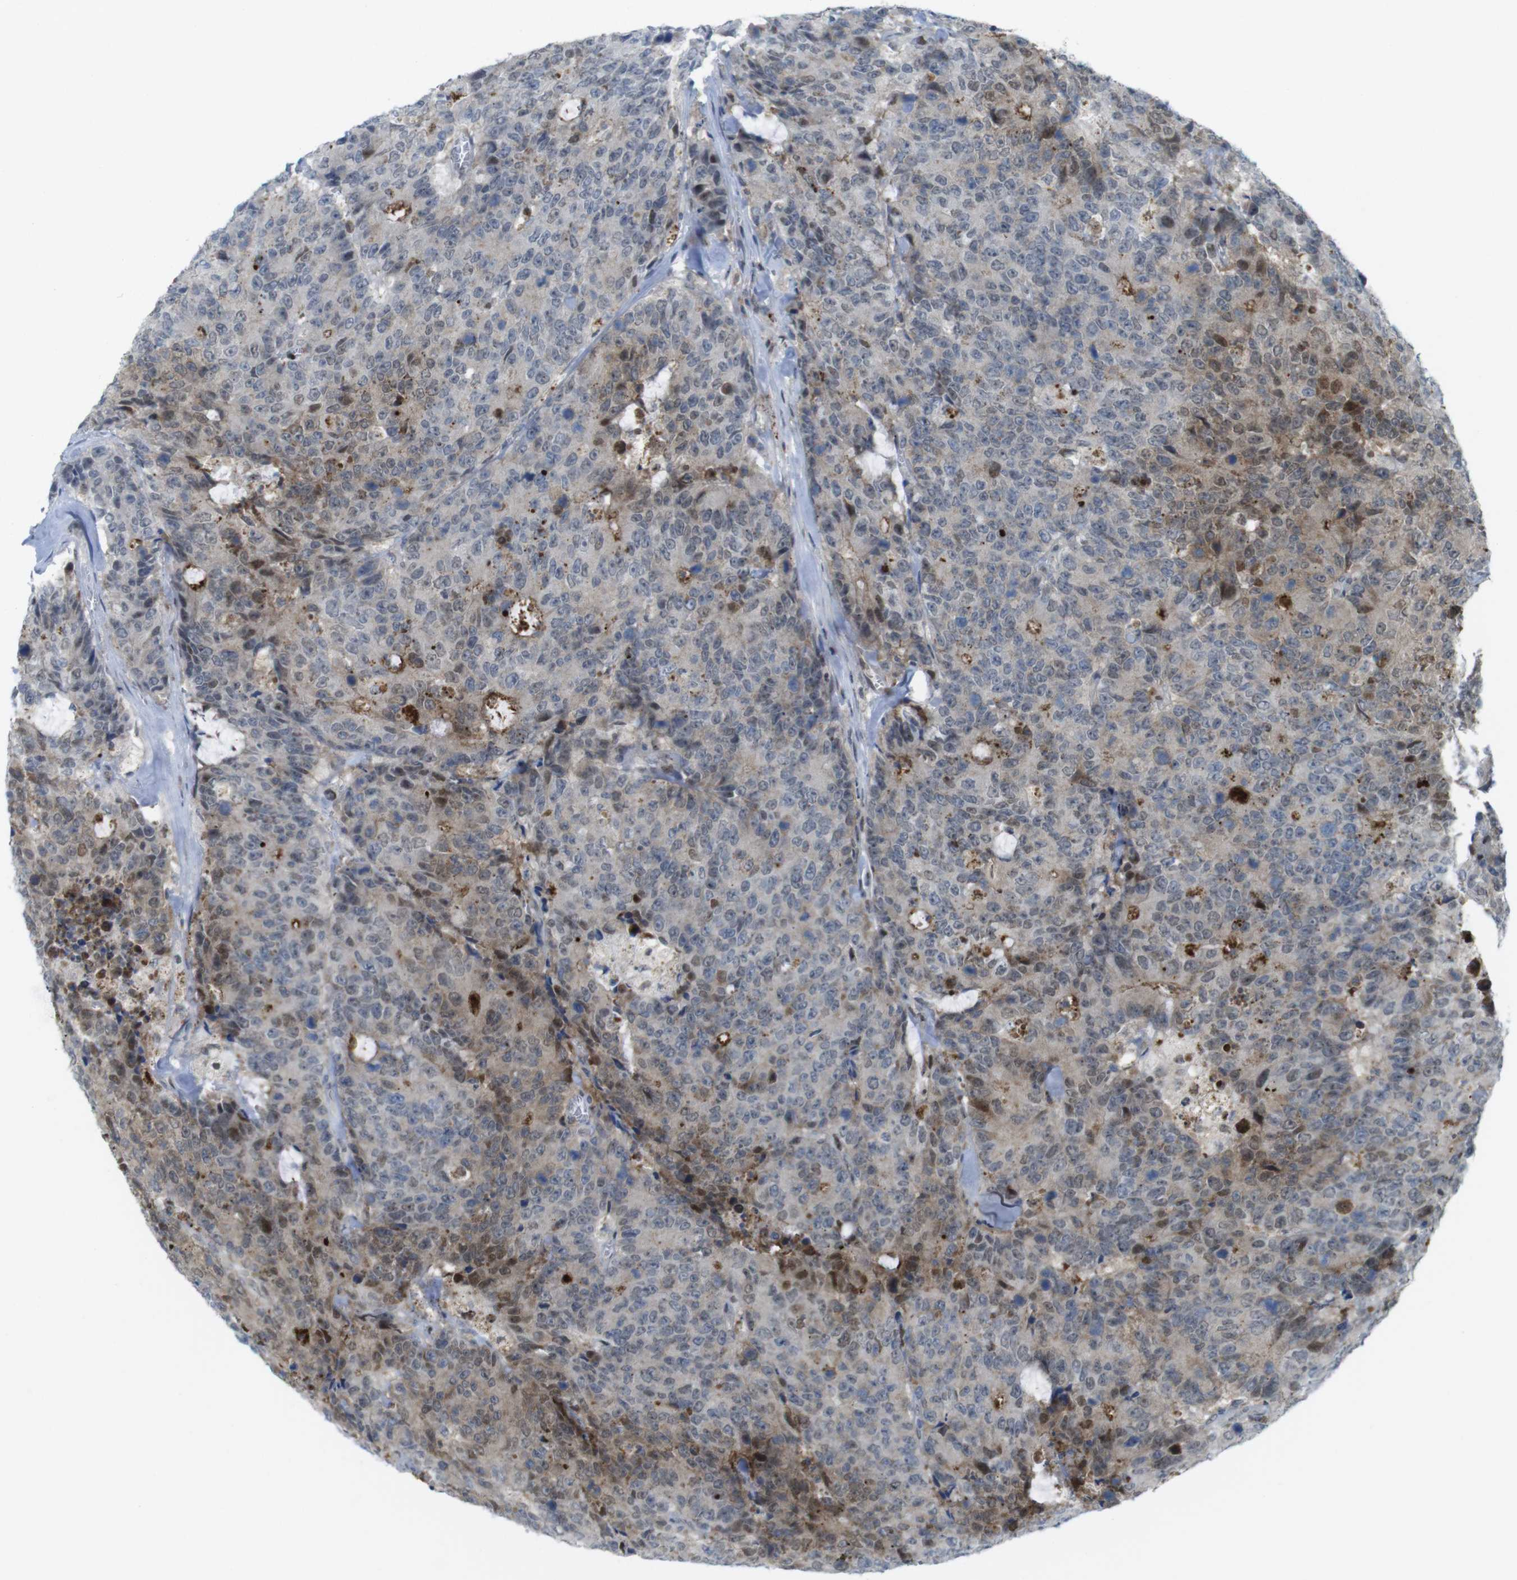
{"staining": {"intensity": "moderate", "quantity": "<25%", "location": "cytoplasmic/membranous,nuclear"}, "tissue": "colorectal cancer", "cell_type": "Tumor cells", "image_type": "cancer", "snomed": [{"axis": "morphology", "description": "Adenocarcinoma, NOS"}, {"axis": "topography", "description": "Colon"}], "caption": "A brown stain shows moderate cytoplasmic/membranous and nuclear expression of a protein in colorectal adenocarcinoma tumor cells.", "gene": "UBB", "patient": {"sex": "female", "age": 86}}